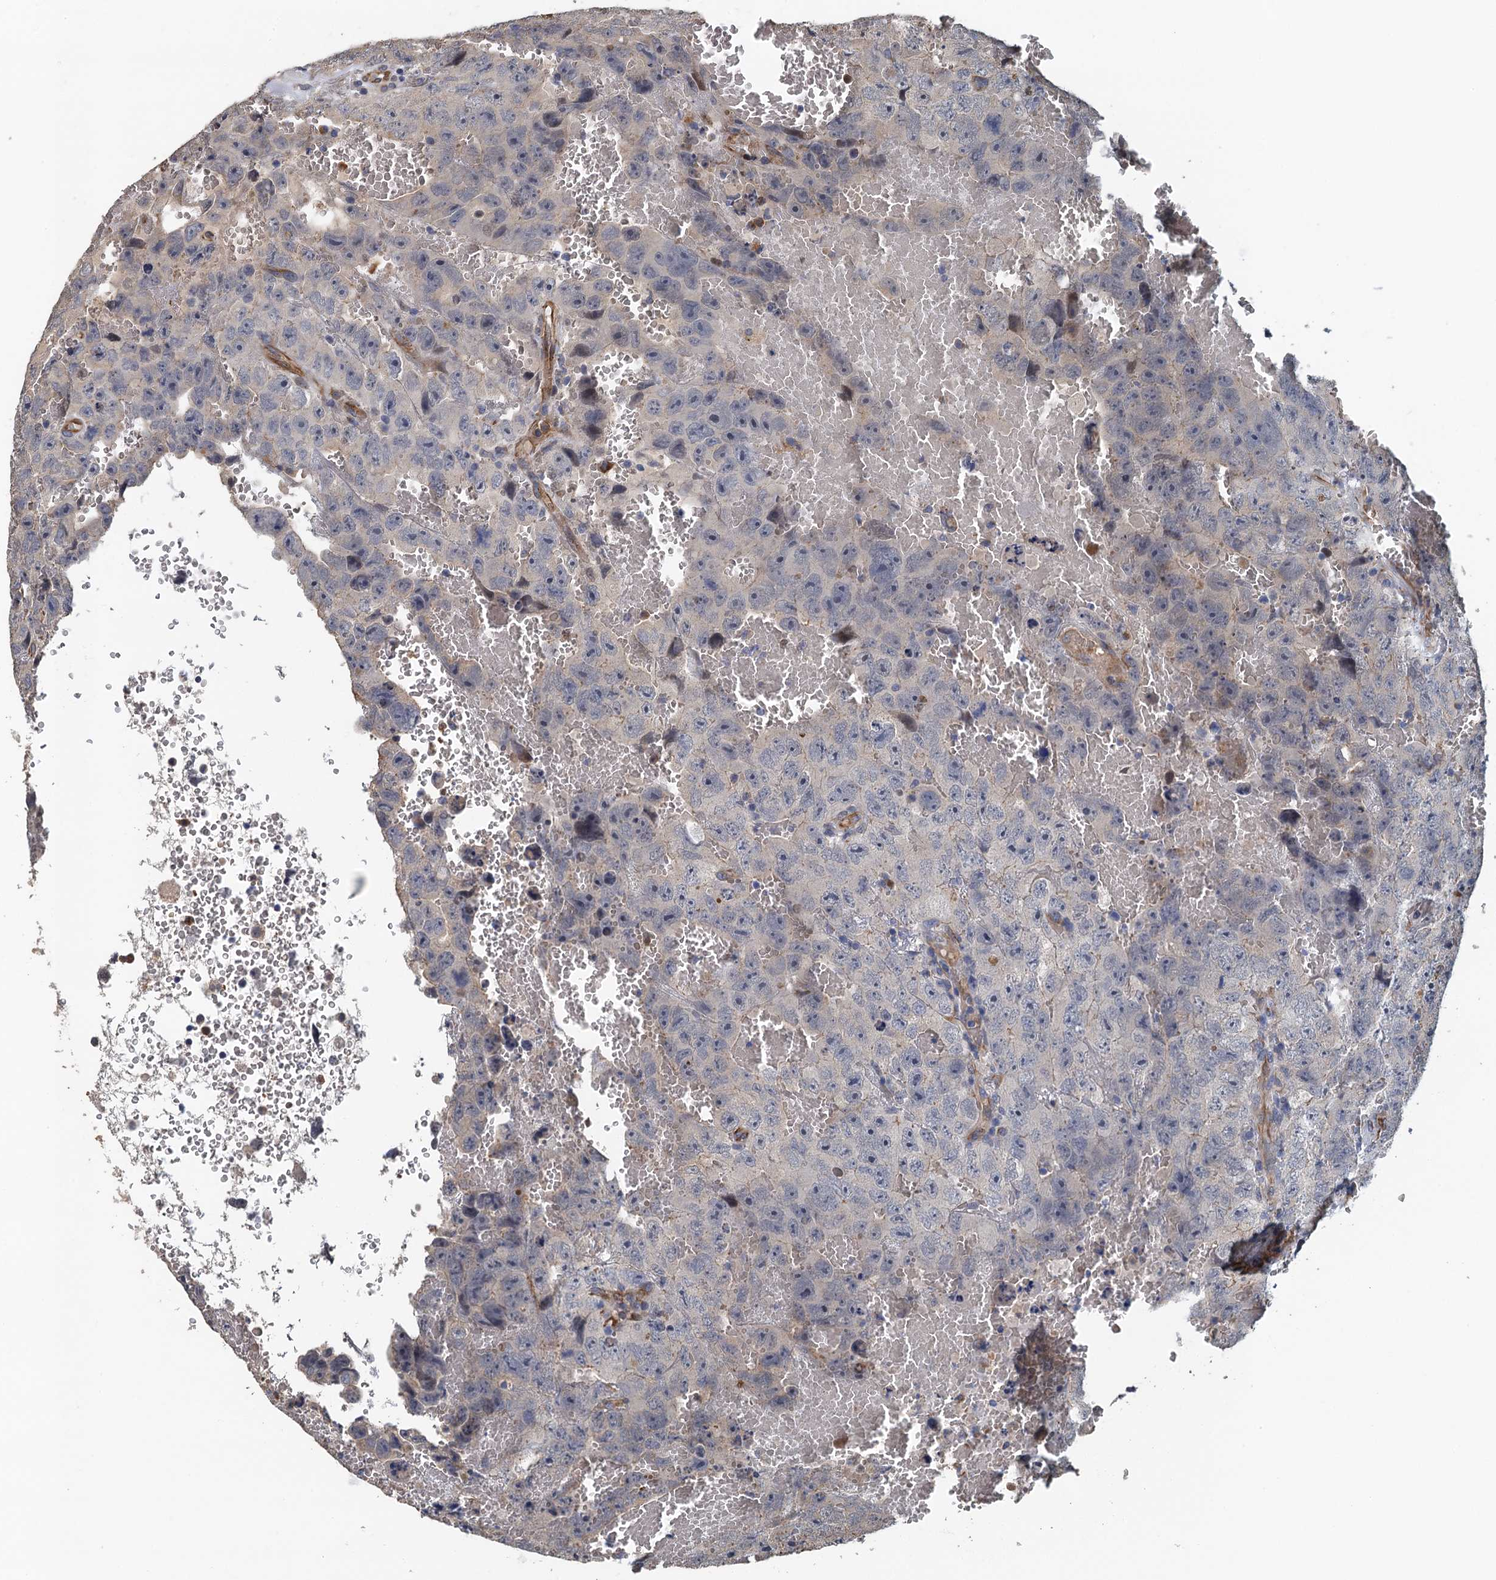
{"staining": {"intensity": "negative", "quantity": "none", "location": "none"}, "tissue": "testis cancer", "cell_type": "Tumor cells", "image_type": "cancer", "snomed": [{"axis": "morphology", "description": "Carcinoma, Embryonal, NOS"}, {"axis": "topography", "description": "Testis"}], "caption": "High magnification brightfield microscopy of embryonal carcinoma (testis) stained with DAB (brown) and counterstained with hematoxylin (blue): tumor cells show no significant staining.", "gene": "ACSBG1", "patient": {"sex": "male", "age": 45}}